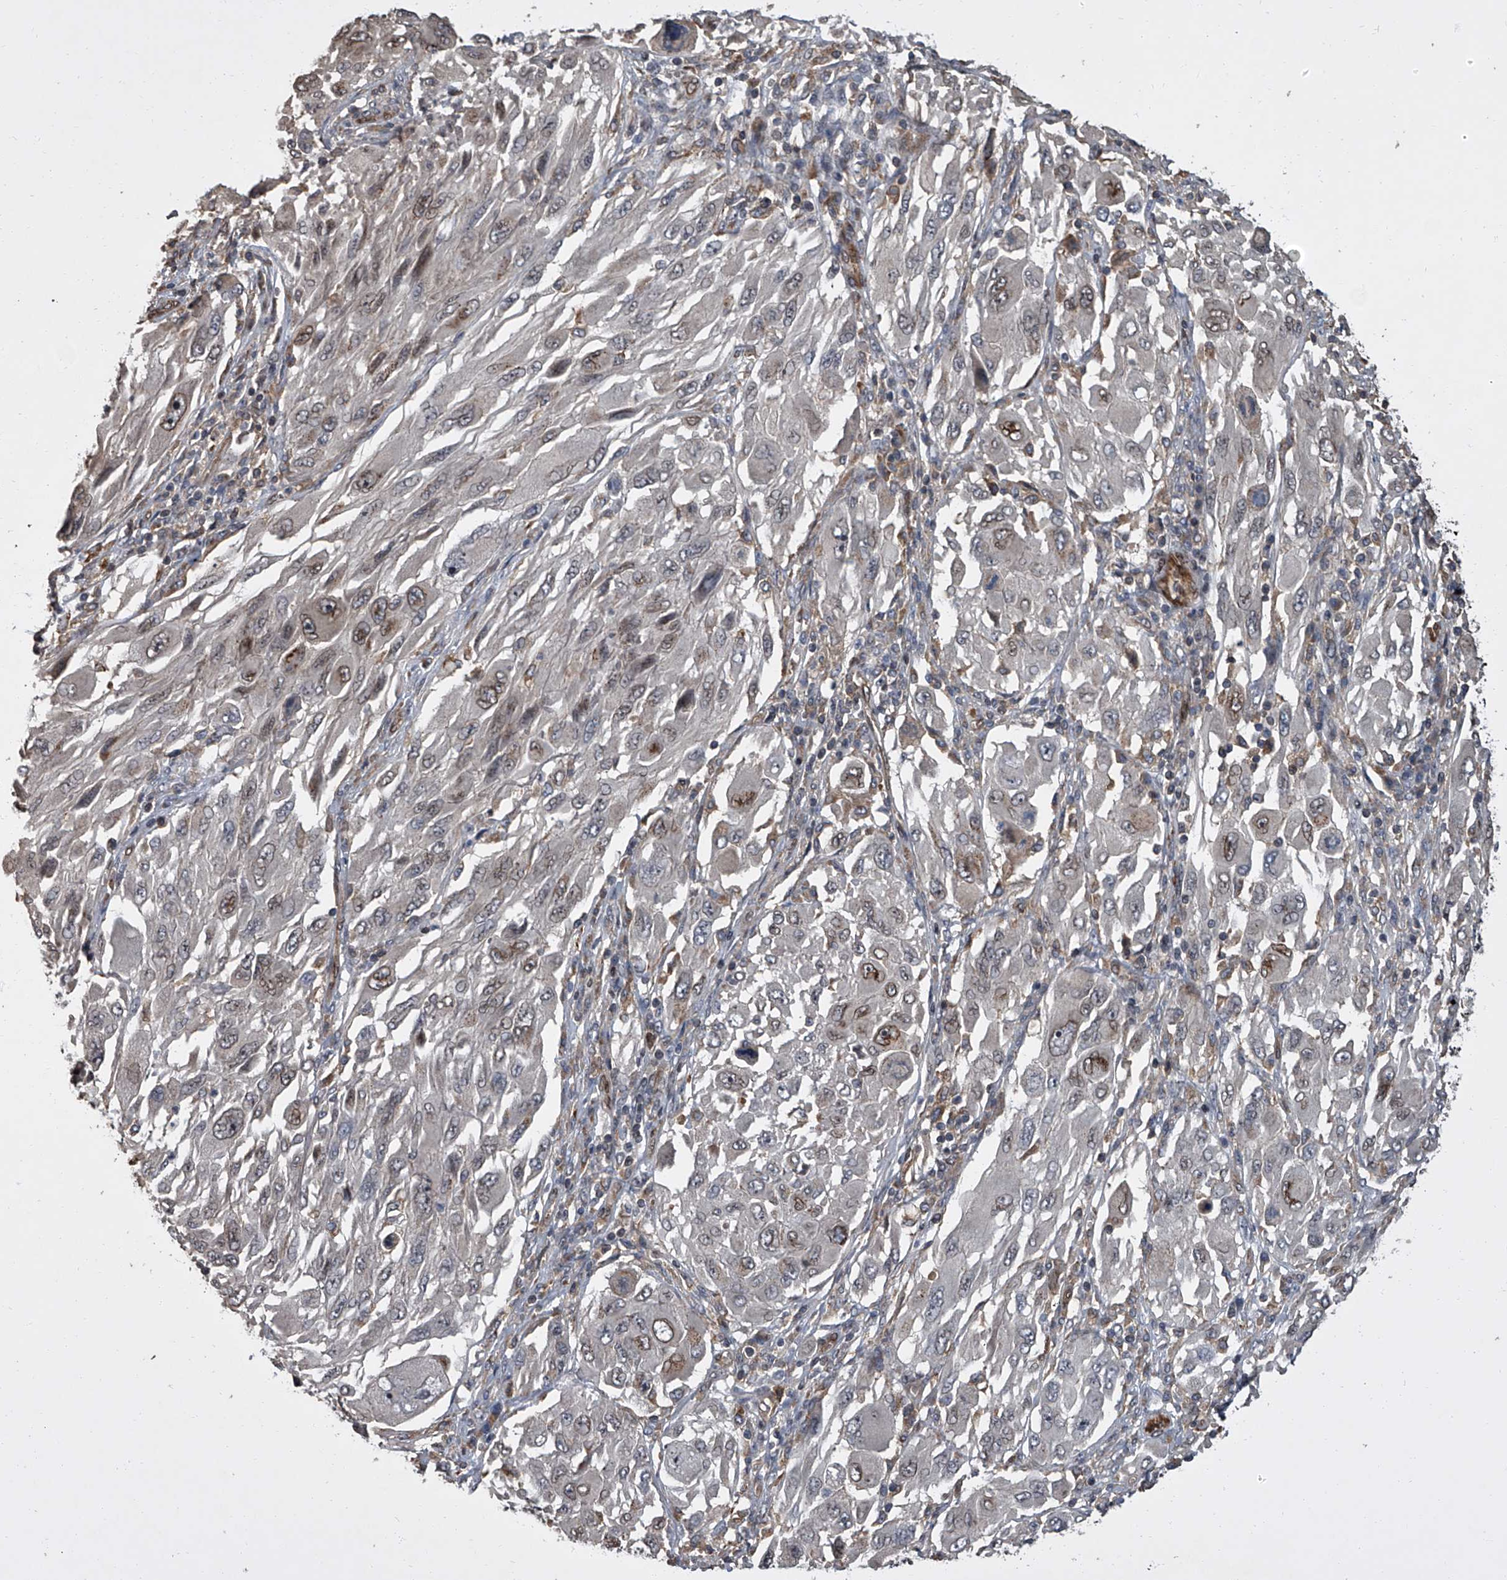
{"staining": {"intensity": "moderate", "quantity": "<25%", "location": "cytoplasmic/membranous,nuclear"}, "tissue": "melanoma", "cell_type": "Tumor cells", "image_type": "cancer", "snomed": [{"axis": "morphology", "description": "Malignant melanoma, NOS"}, {"axis": "topography", "description": "Skin"}], "caption": "Human malignant melanoma stained with a protein marker exhibits moderate staining in tumor cells.", "gene": "LRRC8C", "patient": {"sex": "female", "age": 91}}